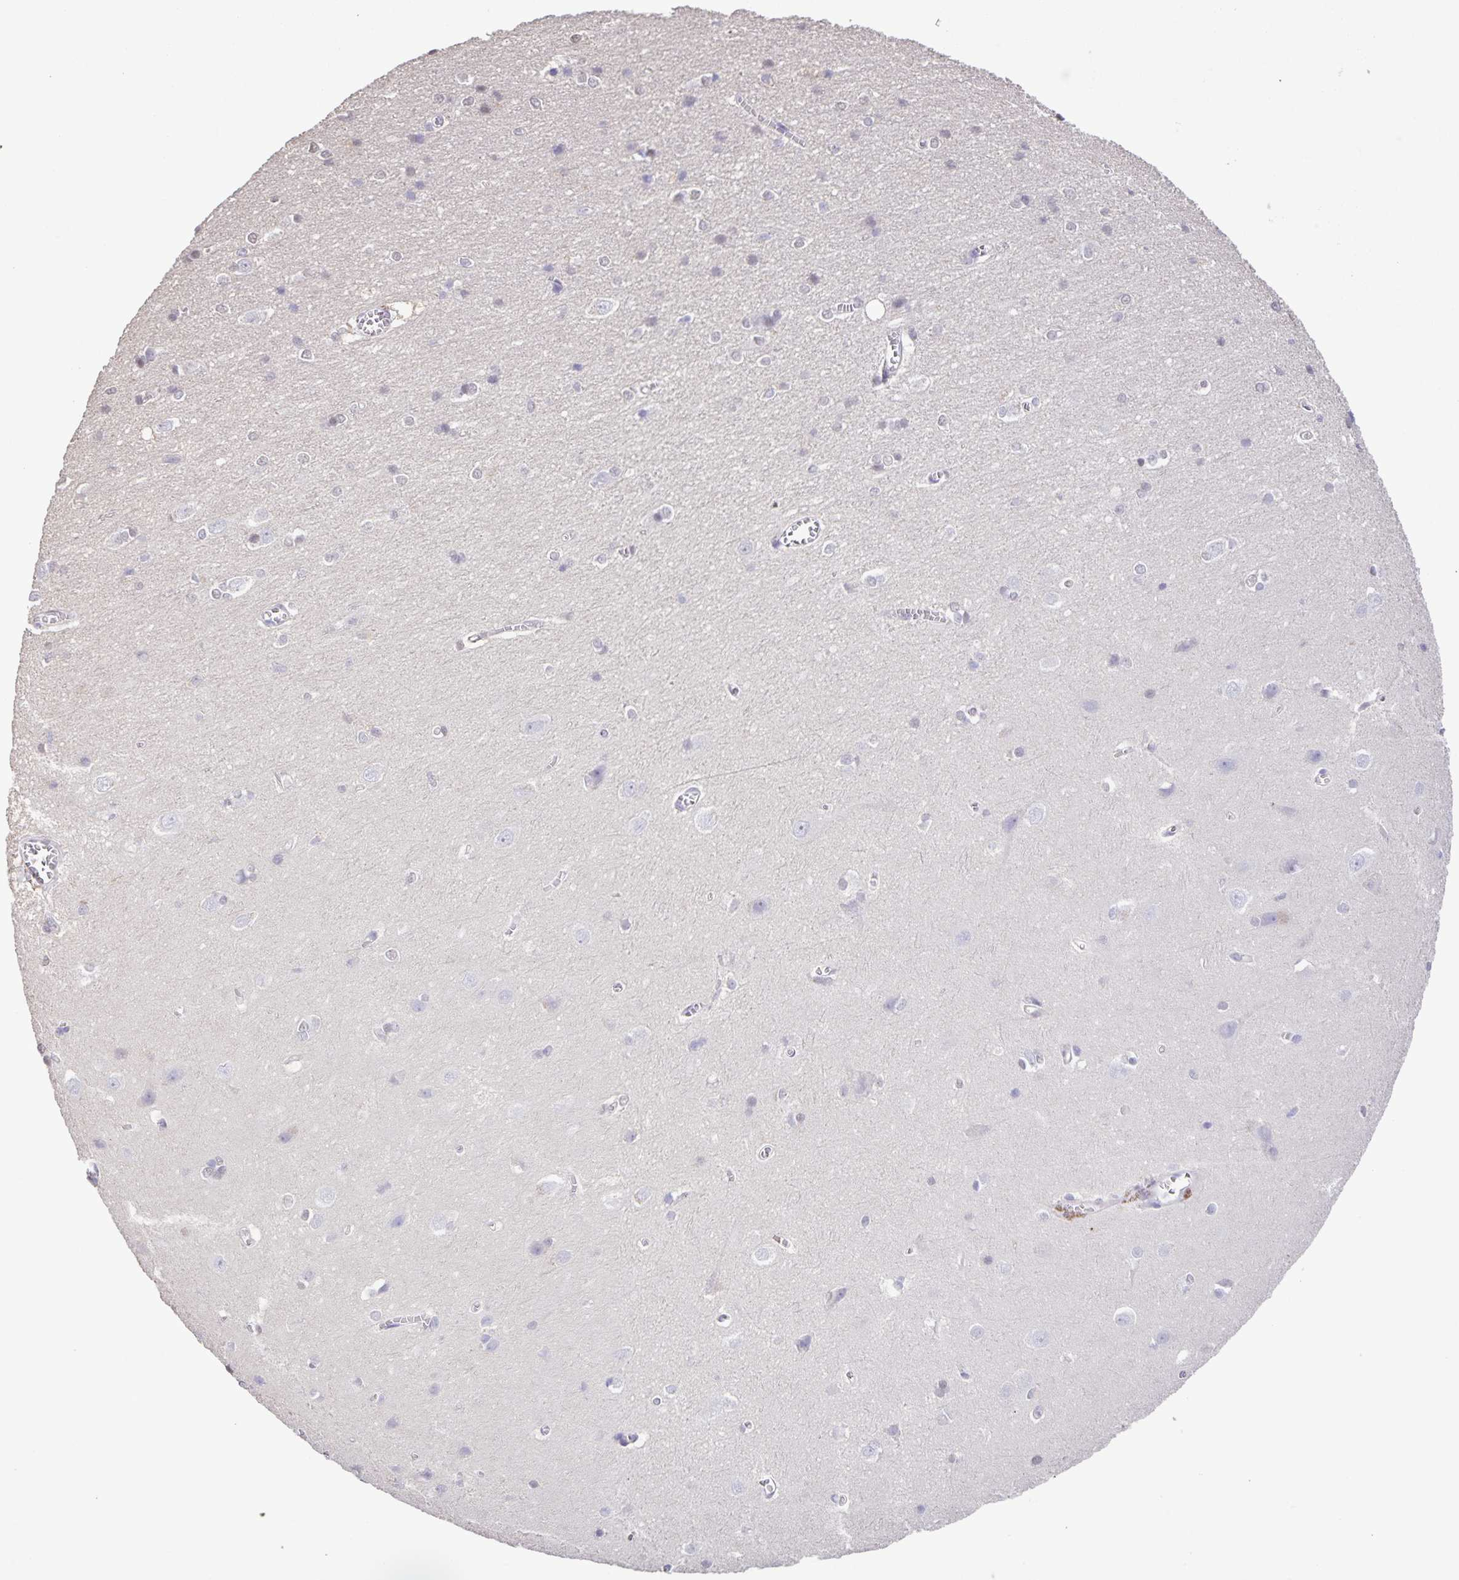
{"staining": {"intensity": "negative", "quantity": "none", "location": "none"}, "tissue": "cerebral cortex", "cell_type": "Endothelial cells", "image_type": "normal", "snomed": [{"axis": "morphology", "description": "Normal tissue, NOS"}, {"axis": "topography", "description": "Cerebral cortex"}], "caption": "DAB immunohistochemical staining of benign human cerebral cortex exhibits no significant positivity in endothelial cells.", "gene": "ONECUT2", "patient": {"sex": "male", "age": 37}}